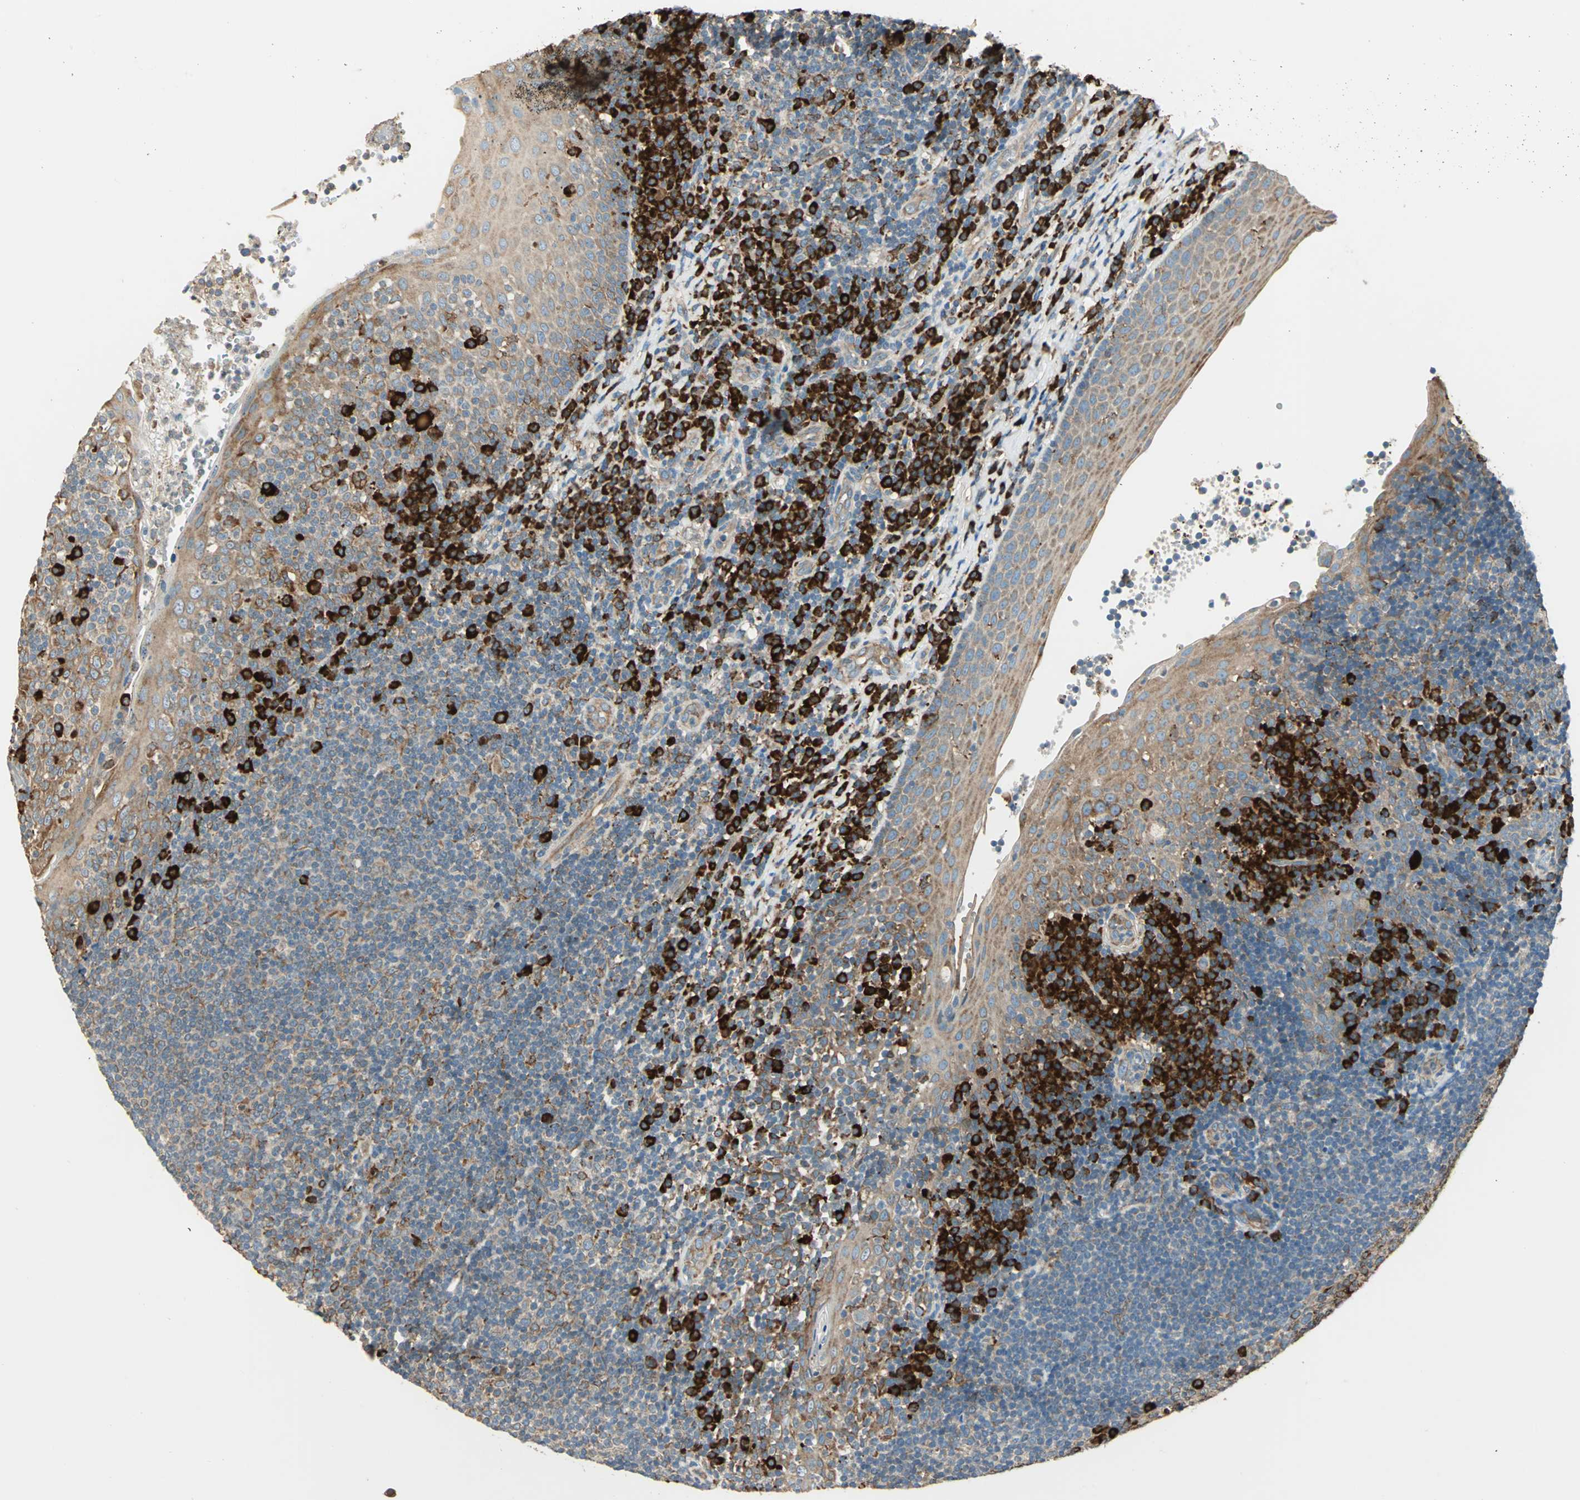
{"staining": {"intensity": "moderate", "quantity": ">75%", "location": "cytoplasmic/membranous"}, "tissue": "tonsil", "cell_type": "Germinal center cells", "image_type": "normal", "snomed": [{"axis": "morphology", "description": "Normal tissue, NOS"}, {"axis": "topography", "description": "Tonsil"}], "caption": "High-power microscopy captured an IHC micrograph of benign tonsil, revealing moderate cytoplasmic/membranous expression in approximately >75% of germinal center cells. (DAB IHC, brown staining for protein, blue staining for nuclei).", "gene": "PDIA4", "patient": {"sex": "female", "age": 40}}